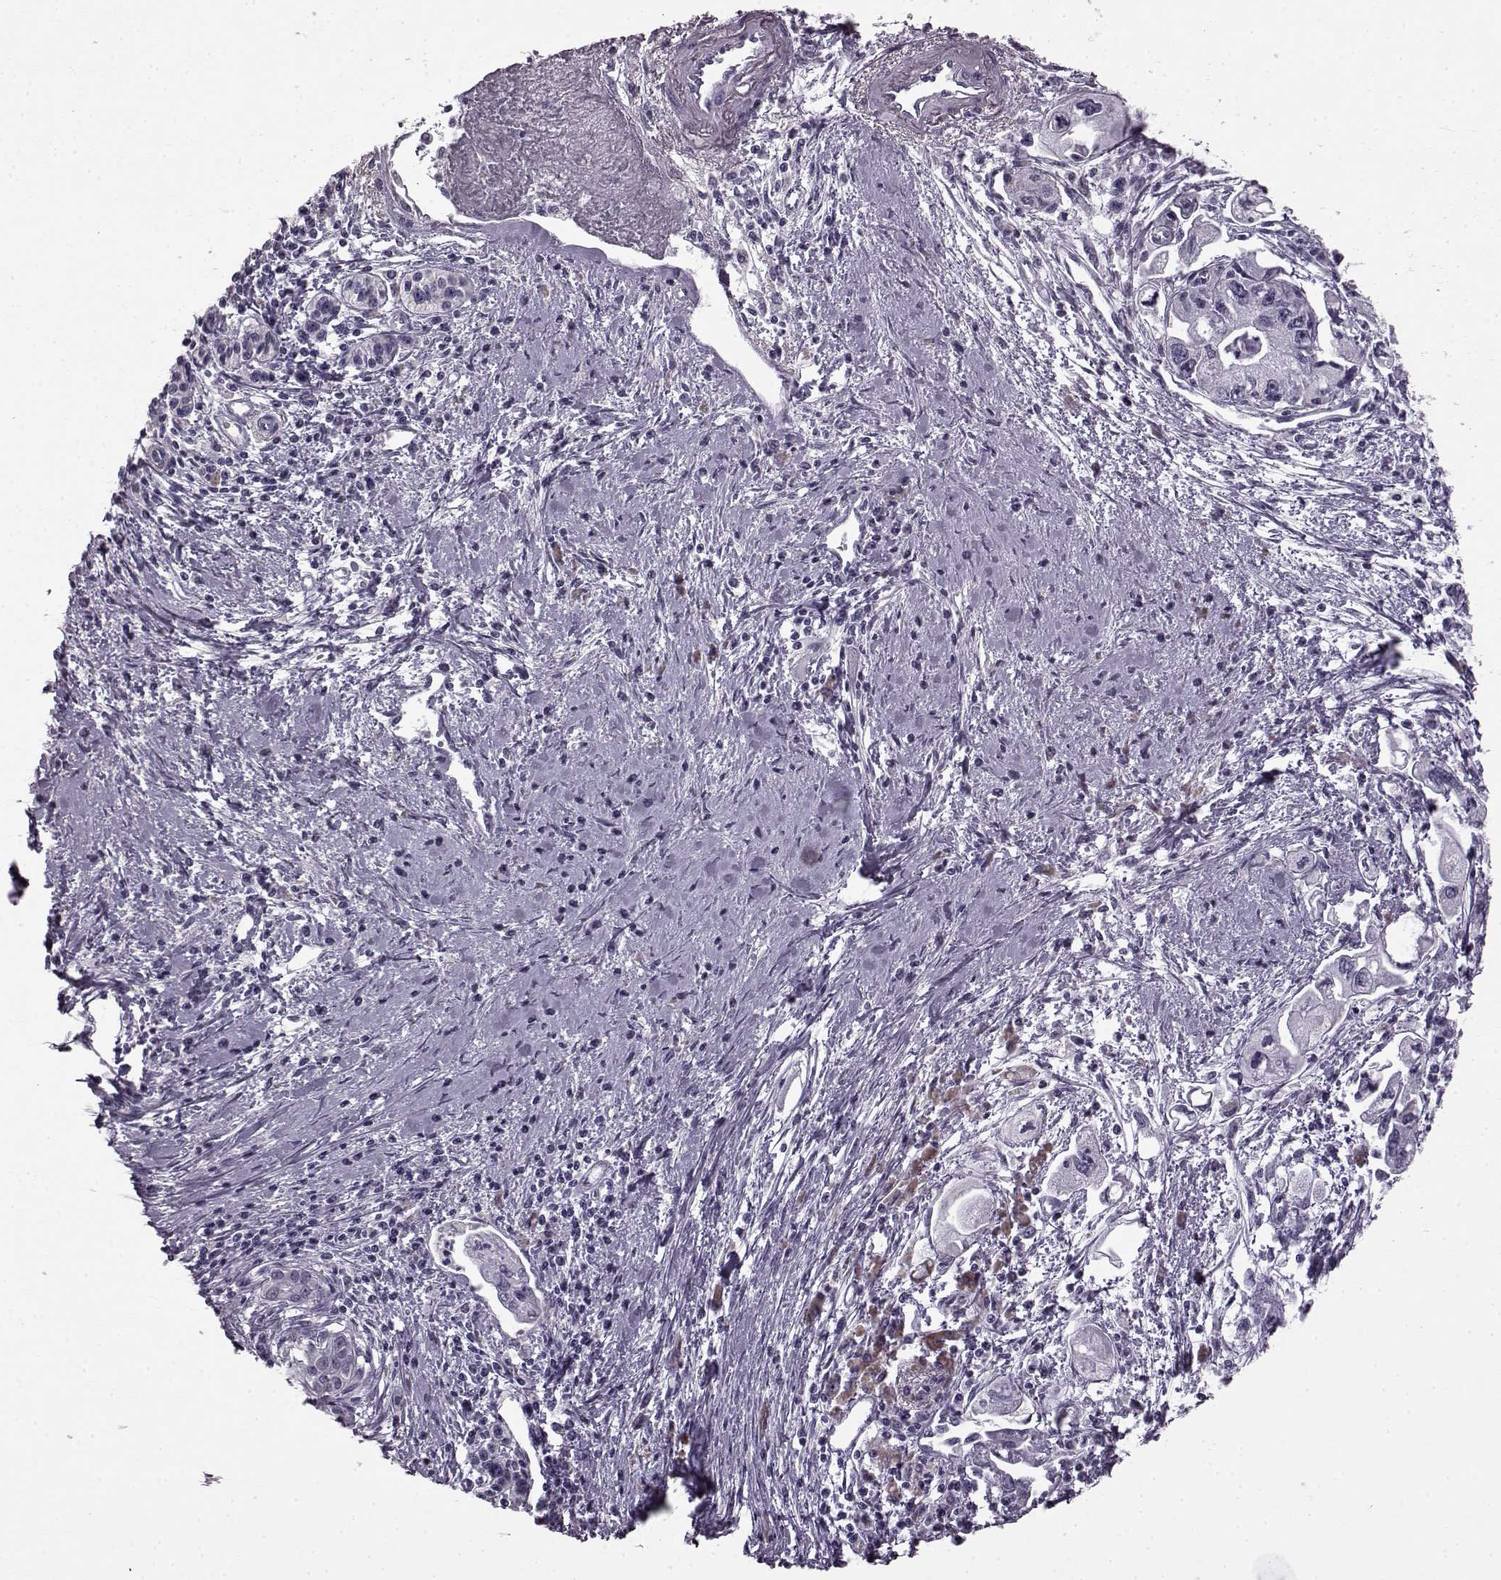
{"staining": {"intensity": "negative", "quantity": "none", "location": "none"}, "tissue": "pancreatic cancer", "cell_type": "Tumor cells", "image_type": "cancer", "snomed": [{"axis": "morphology", "description": "Adenocarcinoma, NOS"}, {"axis": "topography", "description": "Pancreas"}], "caption": "Protein analysis of pancreatic cancer shows no significant expression in tumor cells.", "gene": "AIPL1", "patient": {"sex": "male", "age": 70}}